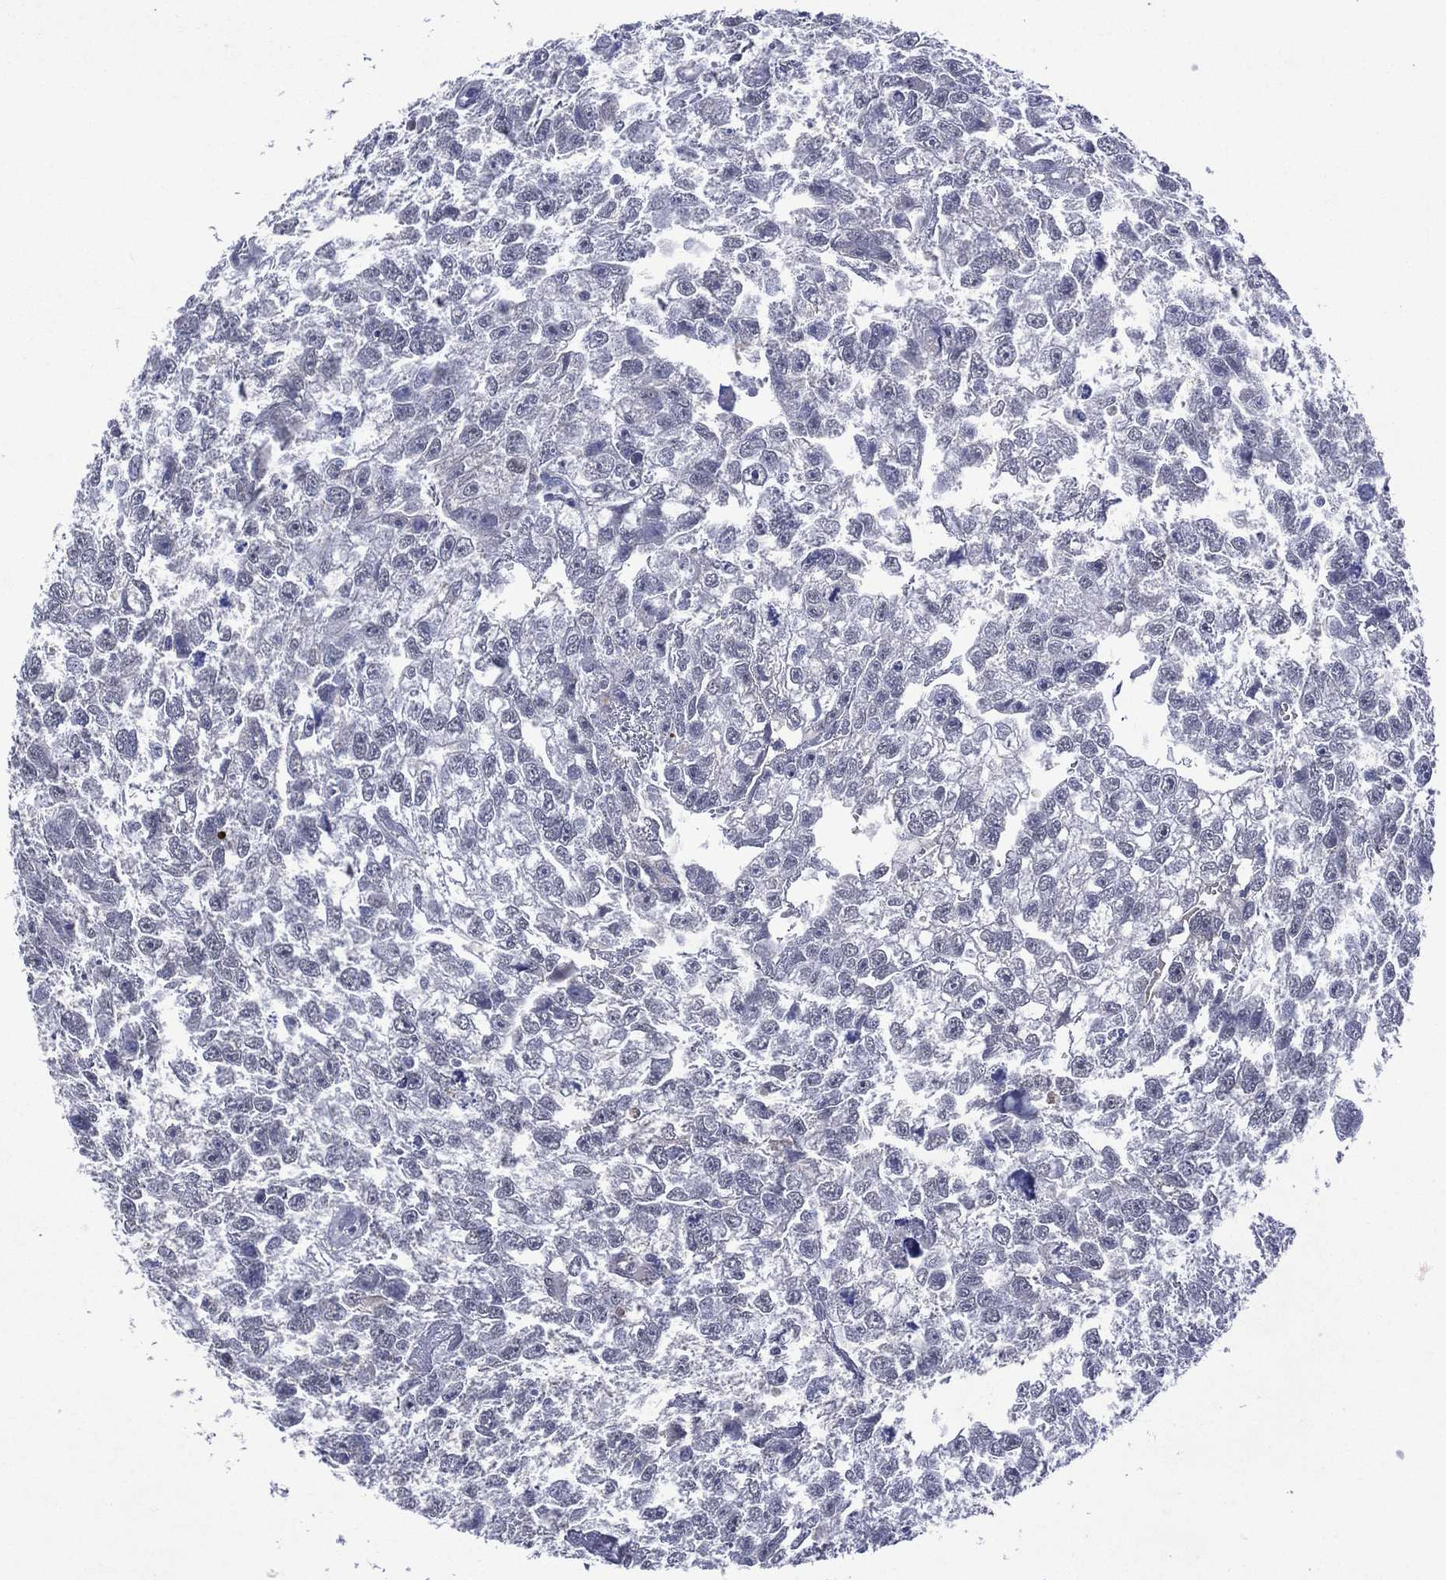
{"staining": {"intensity": "negative", "quantity": "none", "location": "none"}, "tissue": "testis cancer", "cell_type": "Tumor cells", "image_type": "cancer", "snomed": [{"axis": "morphology", "description": "Carcinoma, Embryonal, NOS"}, {"axis": "morphology", "description": "Teratoma, malignant, NOS"}, {"axis": "topography", "description": "Testis"}], "caption": "The immunohistochemistry photomicrograph has no significant positivity in tumor cells of testis cancer (teratoma (malignant)) tissue.", "gene": "ASB10", "patient": {"sex": "male", "age": 44}}